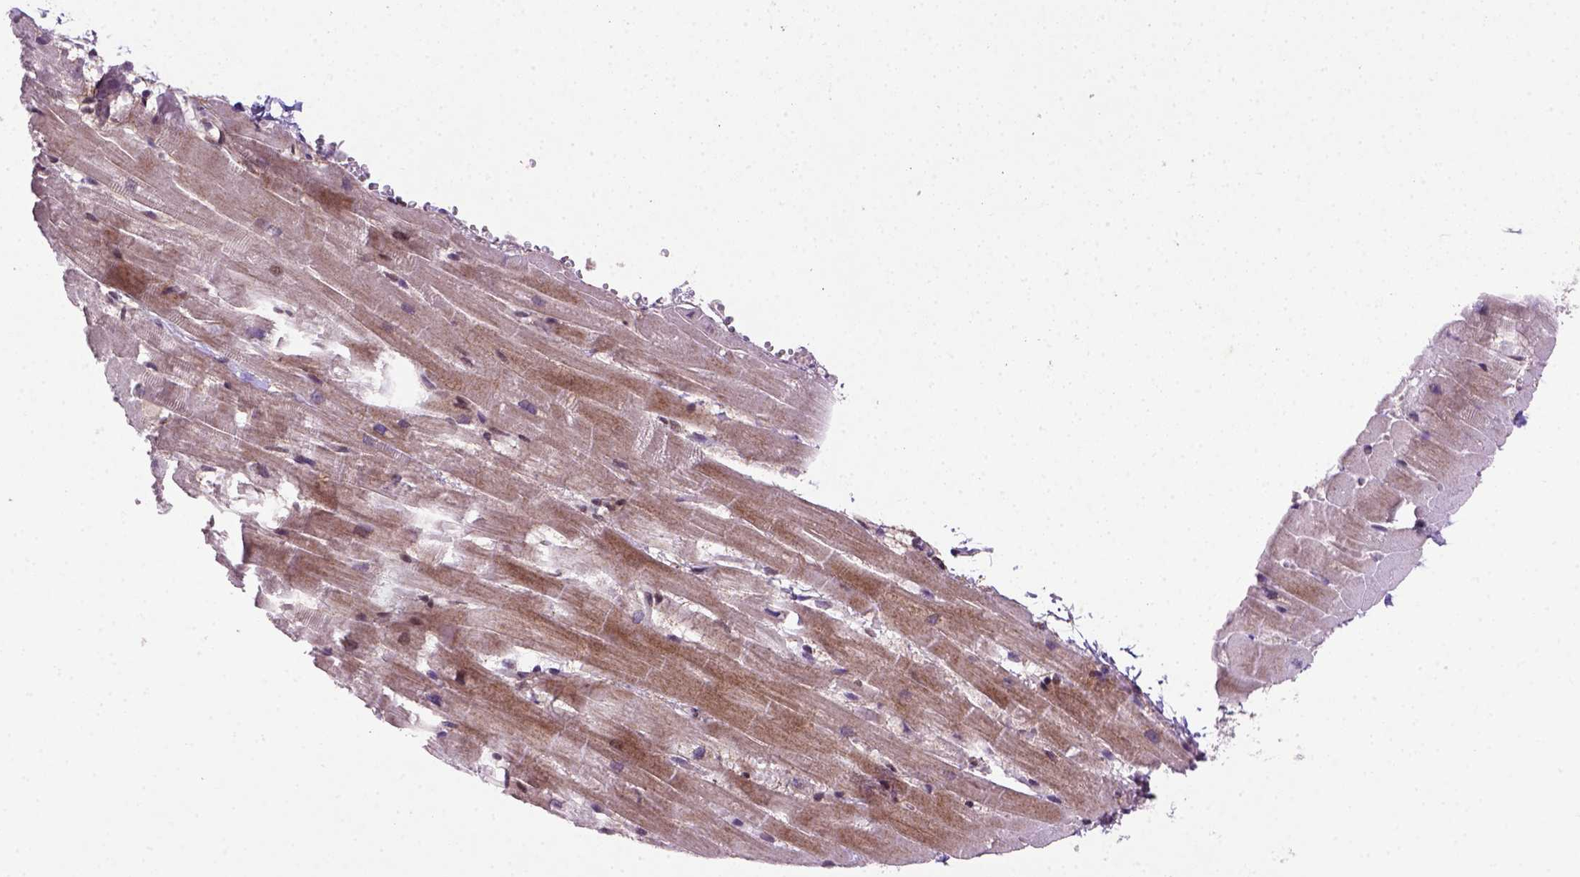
{"staining": {"intensity": "moderate", "quantity": "<25%", "location": "nuclear"}, "tissue": "heart muscle", "cell_type": "Cardiomyocytes", "image_type": "normal", "snomed": [{"axis": "morphology", "description": "Normal tissue, NOS"}, {"axis": "topography", "description": "Heart"}], "caption": "A low amount of moderate nuclear staining is seen in approximately <25% of cardiomyocytes in benign heart muscle. (Brightfield microscopy of DAB IHC at high magnification).", "gene": "MGMT", "patient": {"sex": "male", "age": 37}}